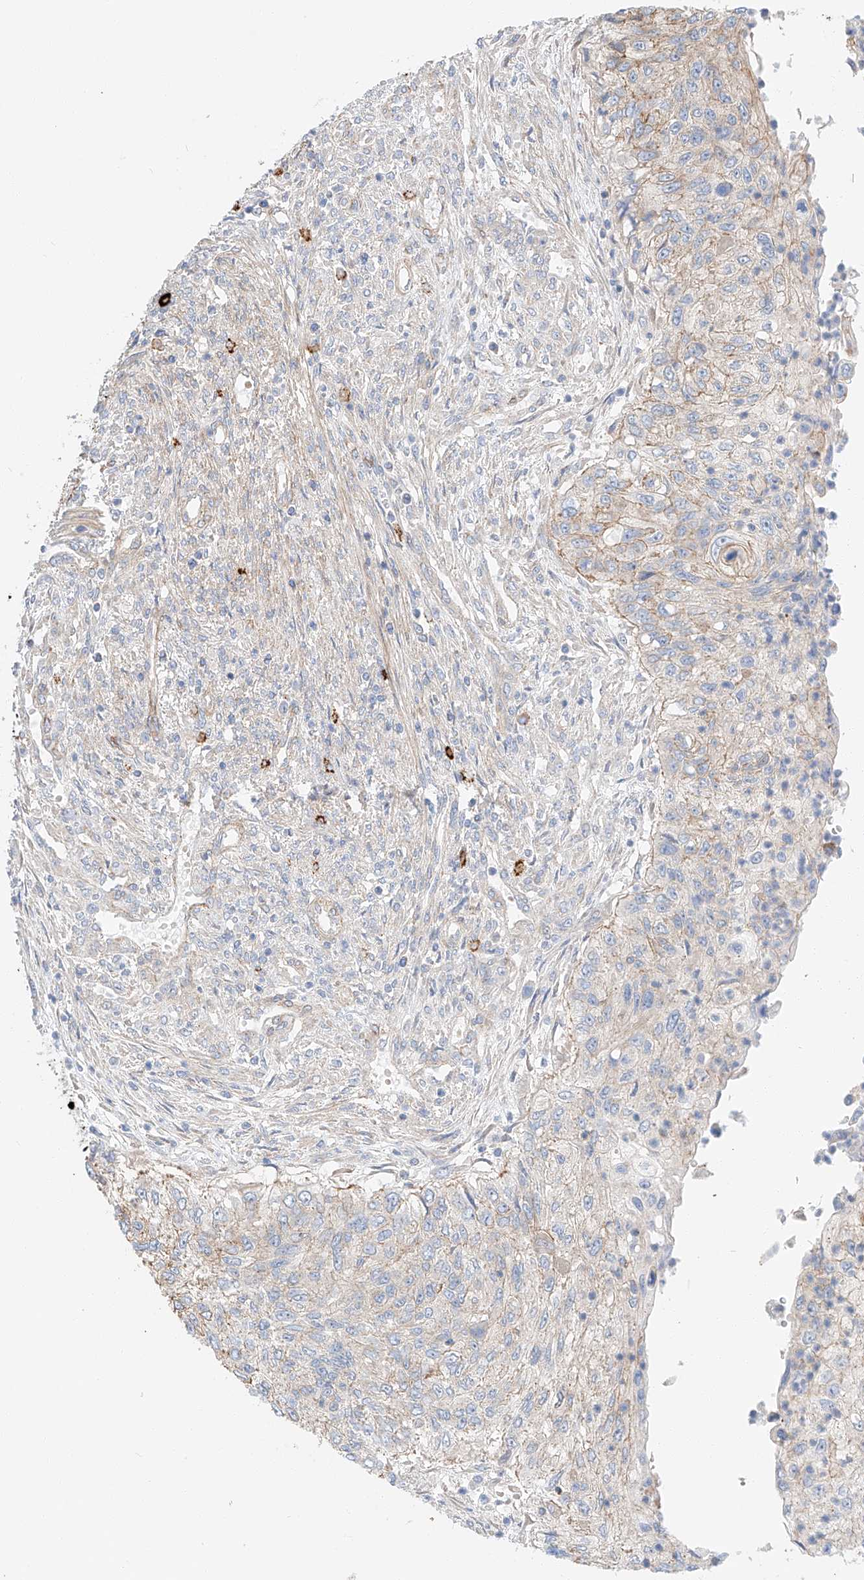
{"staining": {"intensity": "moderate", "quantity": "<25%", "location": "cytoplasmic/membranous"}, "tissue": "urothelial cancer", "cell_type": "Tumor cells", "image_type": "cancer", "snomed": [{"axis": "morphology", "description": "Urothelial carcinoma, High grade"}, {"axis": "topography", "description": "Urinary bladder"}], "caption": "Protein expression analysis of urothelial cancer displays moderate cytoplasmic/membranous positivity in approximately <25% of tumor cells. (IHC, brightfield microscopy, high magnification).", "gene": "MINDY4", "patient": {"sex": "female", "age": 60}}